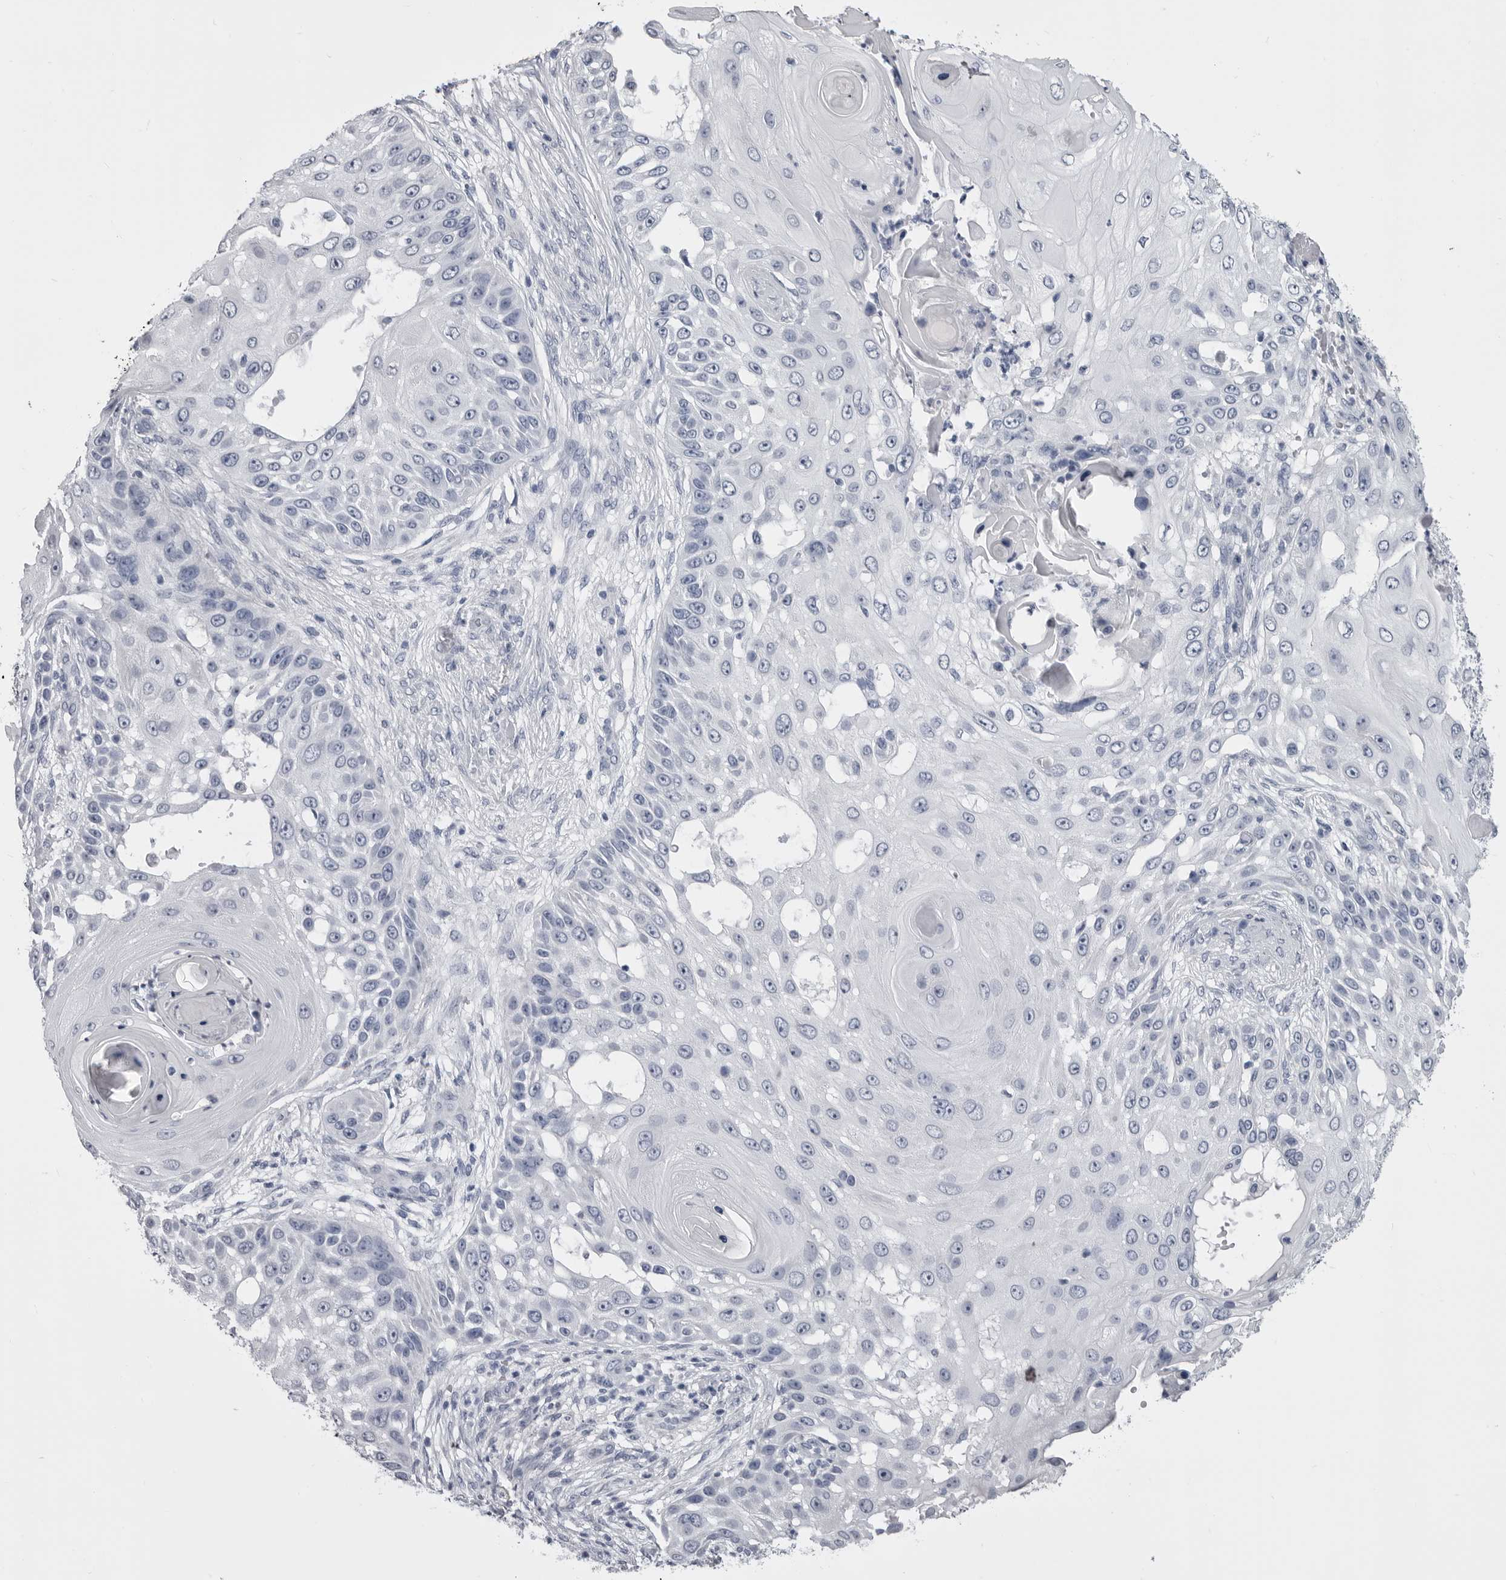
{"staining": {"intensity": "negative", "quantity": "none", "location": "none"}, "tissue": "skin cancer", "cell_type": "Tumor cells", "image_type": "cancer", "snomed": [{"axis": "morphology", "description": "Squamous cell carcinoma, NOS"}, {"axis": "topography", "description": "Skin"}], "caption": "Protein analysis of squamous cell carcinoma (skin) reveals no significant positivity in tumor cells. The staining is performed using DAB brown chromogen with nuclei counter-stained in using hematoxylin.", "gene": "ANK2", "patient": {"sex": "female", "age": 44}}